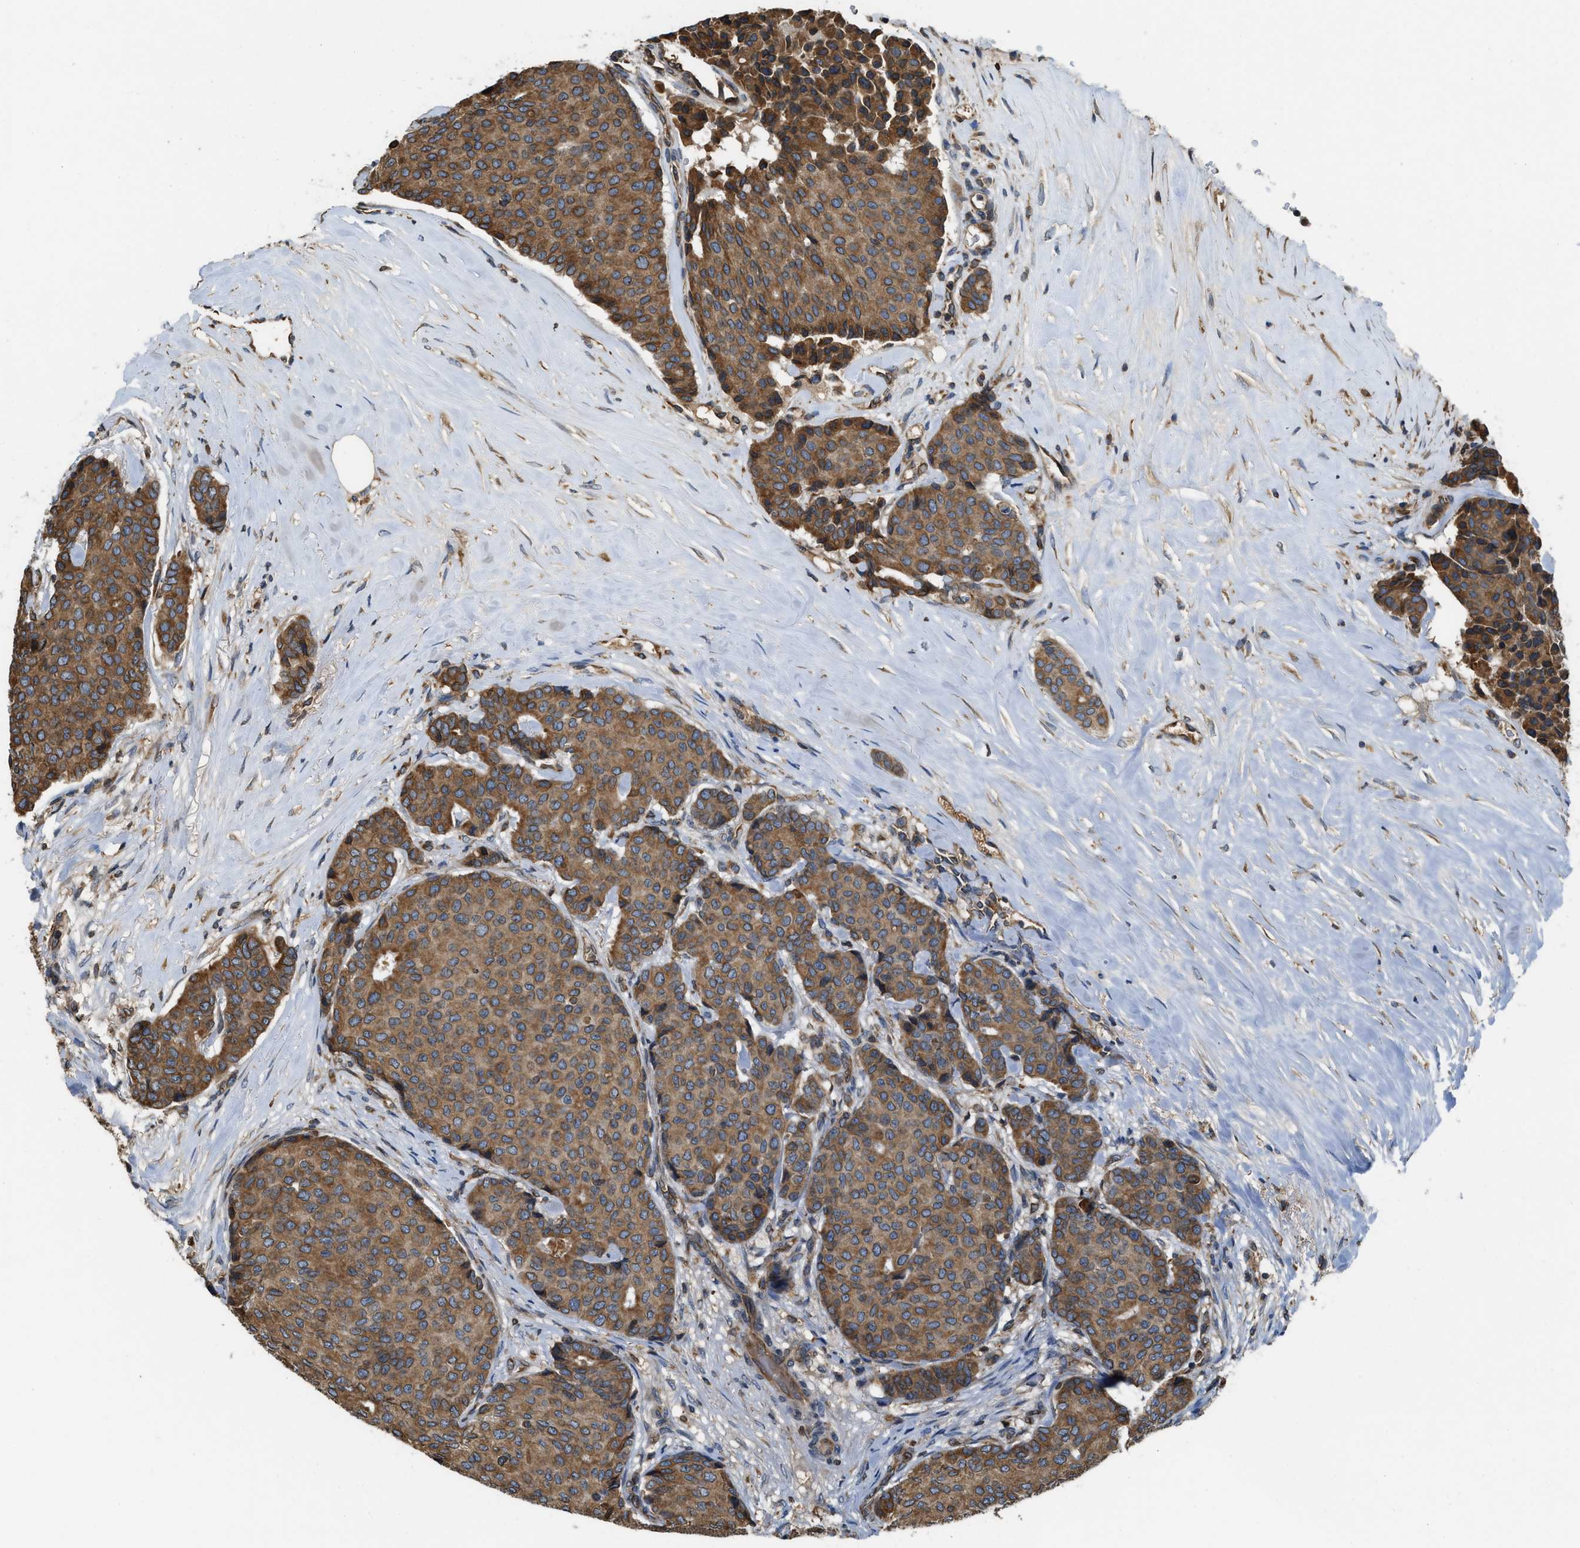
{"staining": {"intensity": "strong", "quantity": ">75%", "location": "cytoplasmic/membranous"}, "tissue": "breast cancer", "cell_type": "Tumor cells", "image_type": "cancer", "snomed": [{"axis": "morphology", "description": "Duct carcinoma"}, {"axis": "topography", "description": "Breast"}], "caption": "High-power microscopy captured an IHC photomicrograph of breast cancer (invasive ductal carcinoma), revealing strong cytoplasmic/membranous staining in about >75% of tumor cells. The staining was performed using DAB (3,3'-diaminobenzidine) to visualize the protein expression in brown, while the nuclei were stained in blue with hematoxylin (Magnification: 20x).", "gene": "BCAP31", "patient": {"sex": "female", "age": 75}}